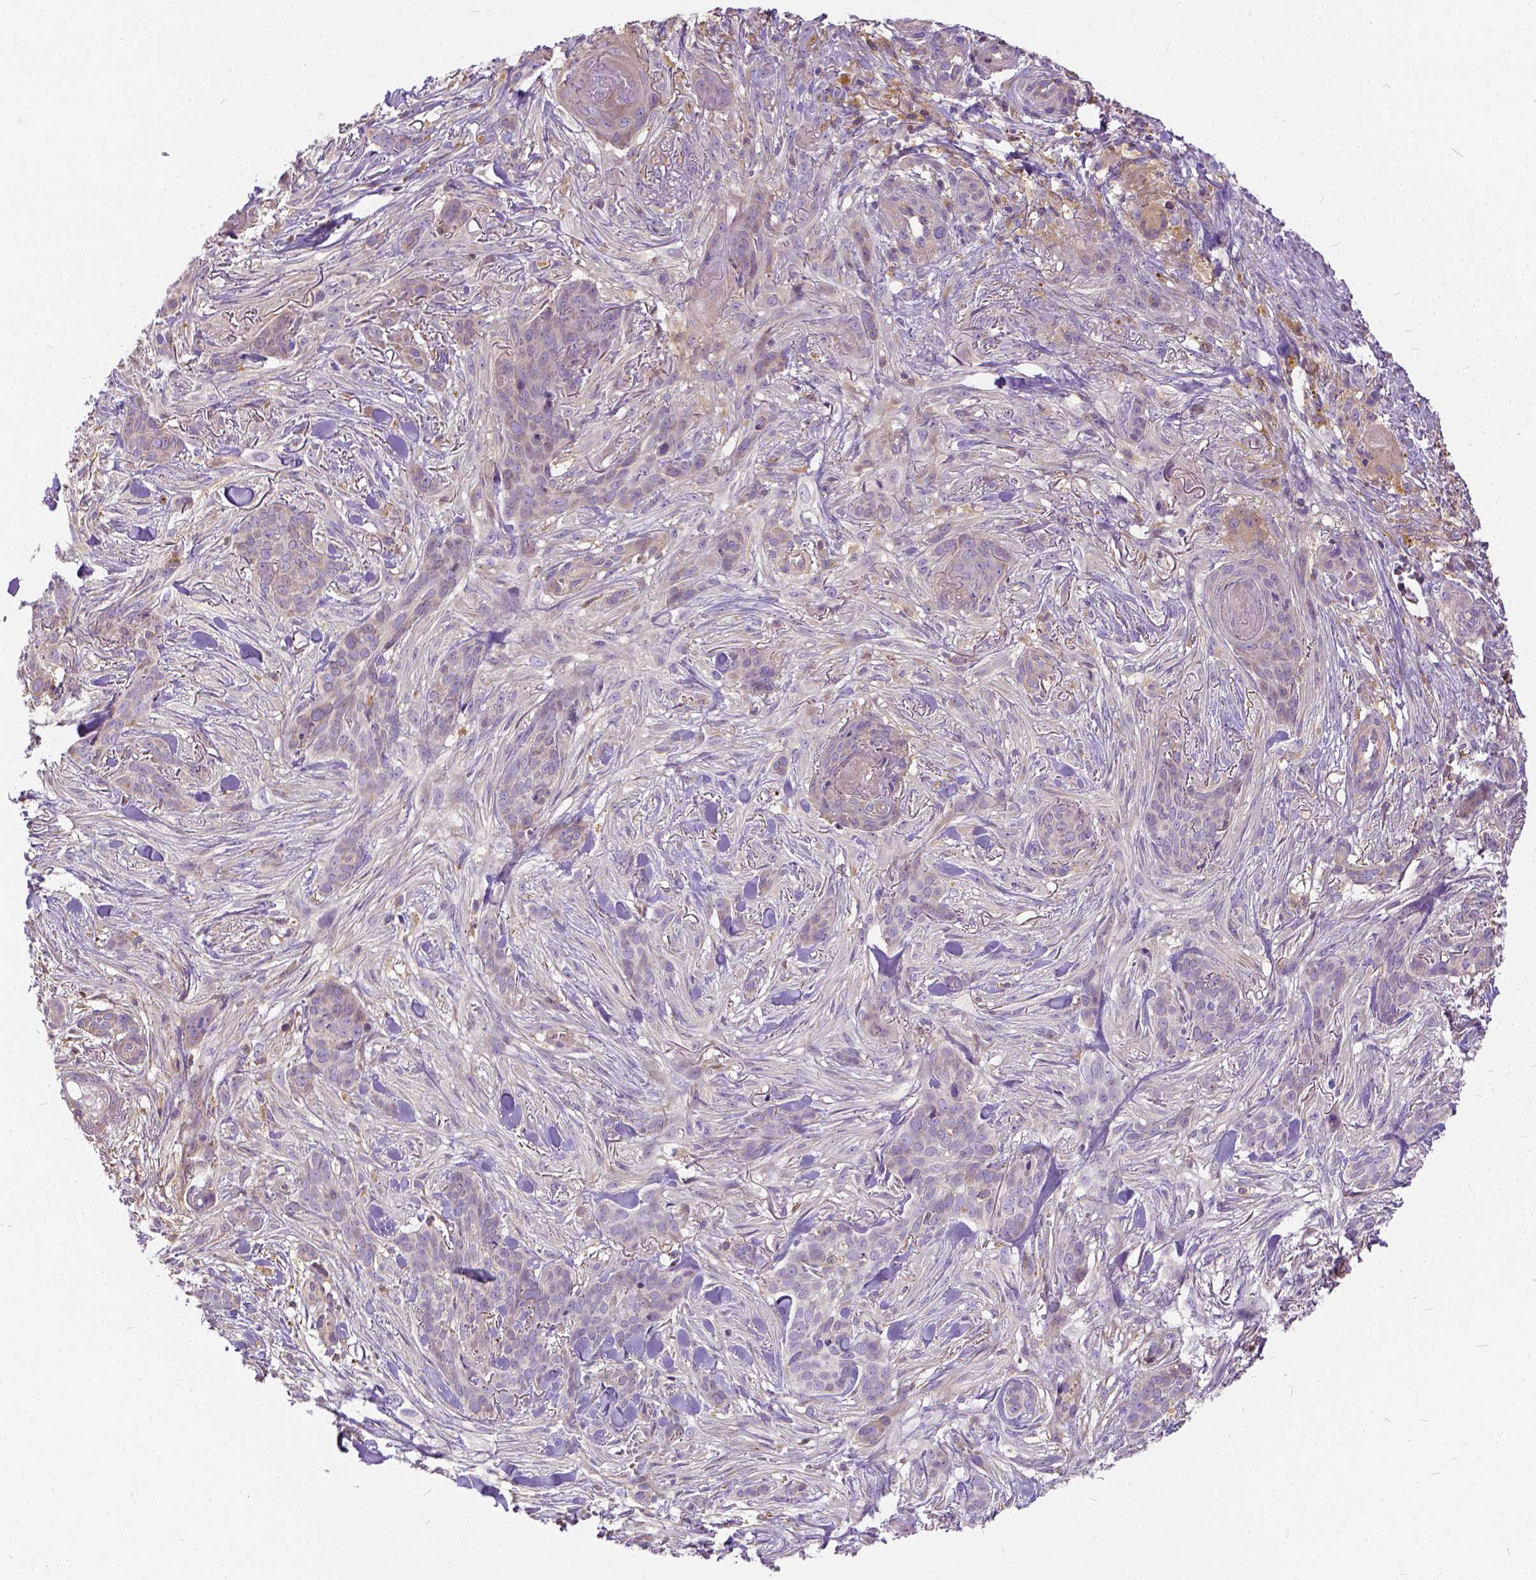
{"staining": {"intensity": "negative", "quantity": "none", "location": "none"}, "tissue": "skin cancer", "cell_type": "Tumor cells", "image_type": "cancer", "snomed": [{"axis": "morphology", "description": "Basal cell carcinoma"}, {"axis": "topography", "description": "Skin"}], "caption": "This is a photomicrograph of IHC staining of skin cancer (basal cell carcinoma), which shows no staining in tumor cells.", "gene": "CADM4", "patient": {"sex": "female", "age": 61}}